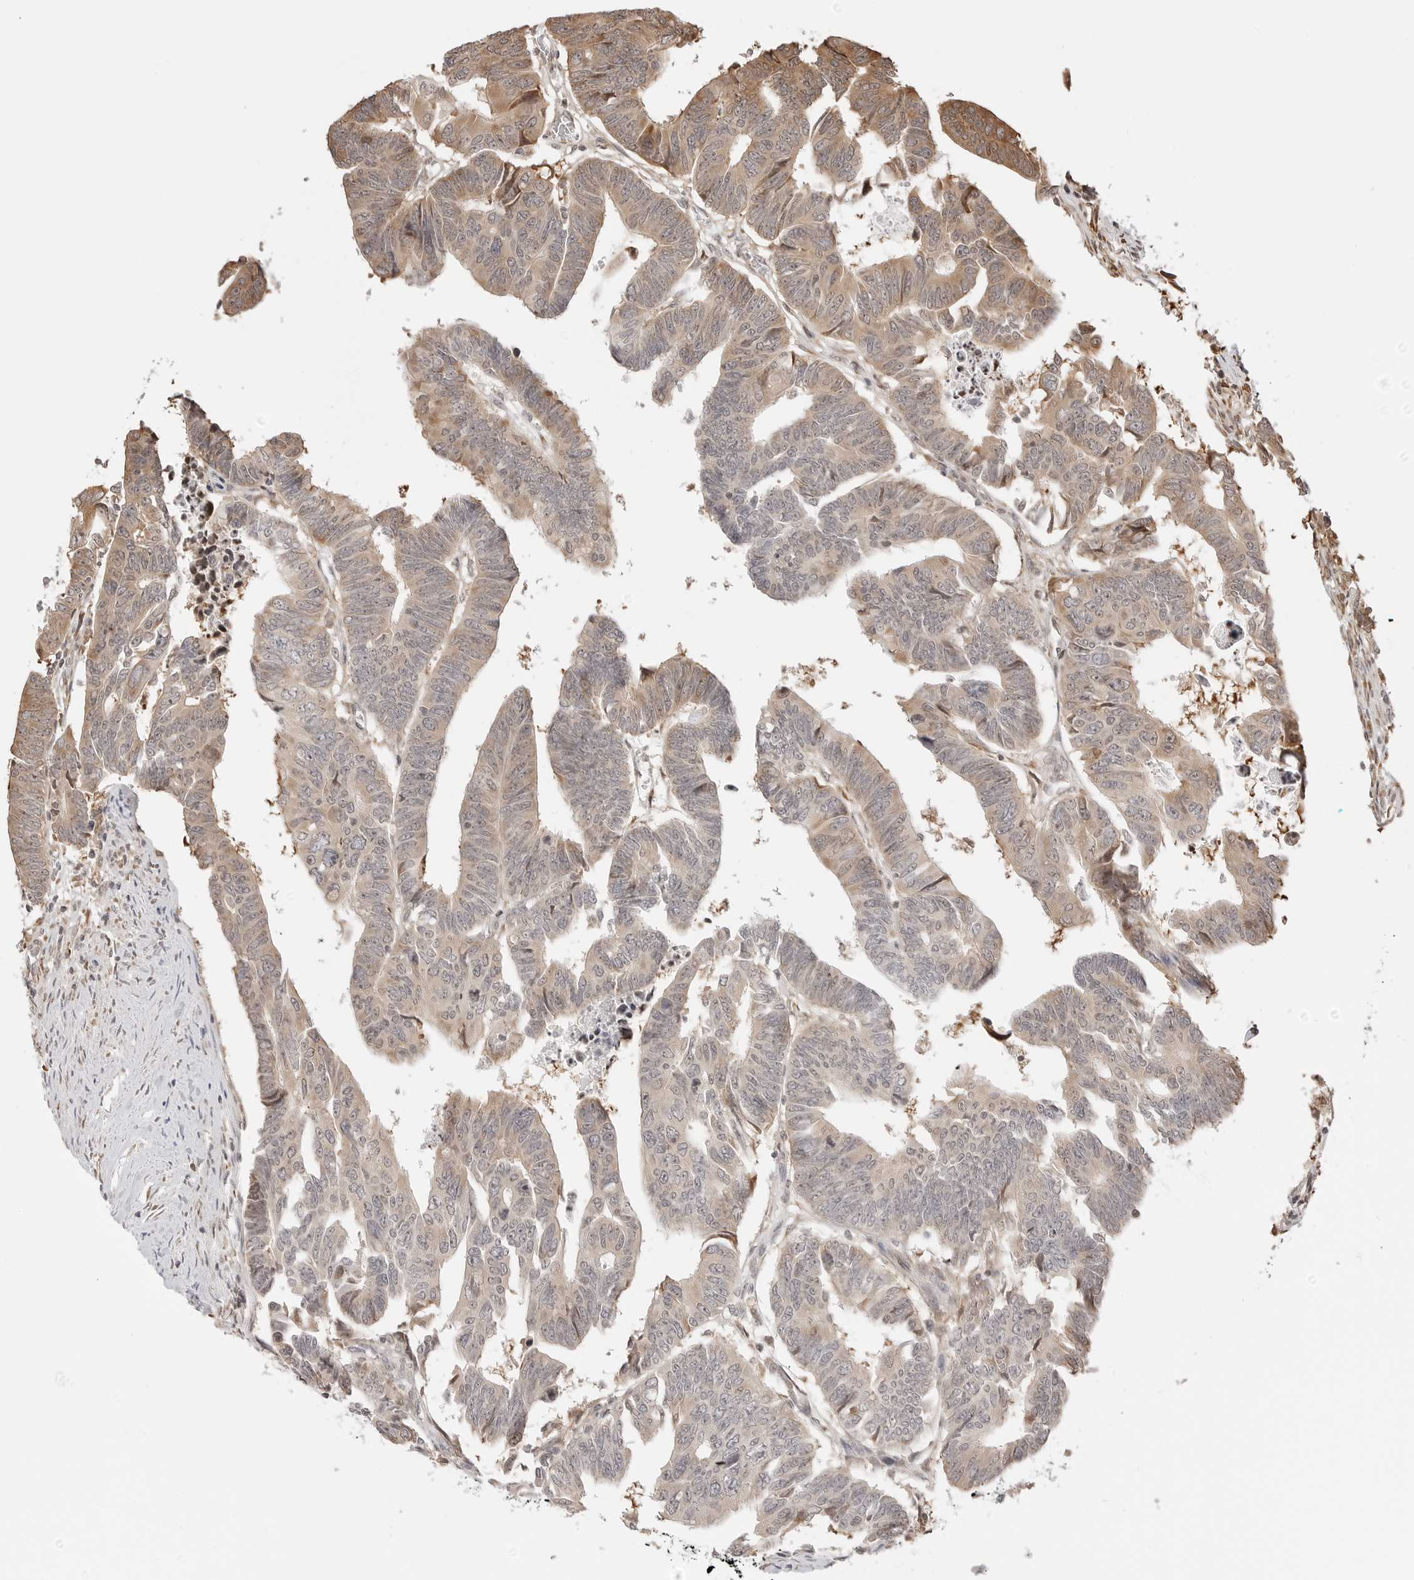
{"staining": {"intensity": "weak", "quantity": "25%-75%", "location": "cytoplasmic/membranous,nuclear"}, "tissue": "colorectal cancer", "cell_type": "Tumor cells", "image_type": "cancer", "snomed": [{"axis": "morphology", "description": "Adenocarcinoma, NOS"}, {"axis": "topography", "description": "Rectum"}], "caption": "Protein staining of adenocarcinoma (colorectal) tissue demonstrates weak cytoplasmic/membranous and nuclear positivity in about 25%-75% of tumor cells. (Stains: DAB (3,3'-diaminobenzidine) in brown, nuclei in blue, Microscopy: brightfield microscopy at high magnification).", "gene": "FKBP14", "patient": {"sex": "female", "age": 65}}